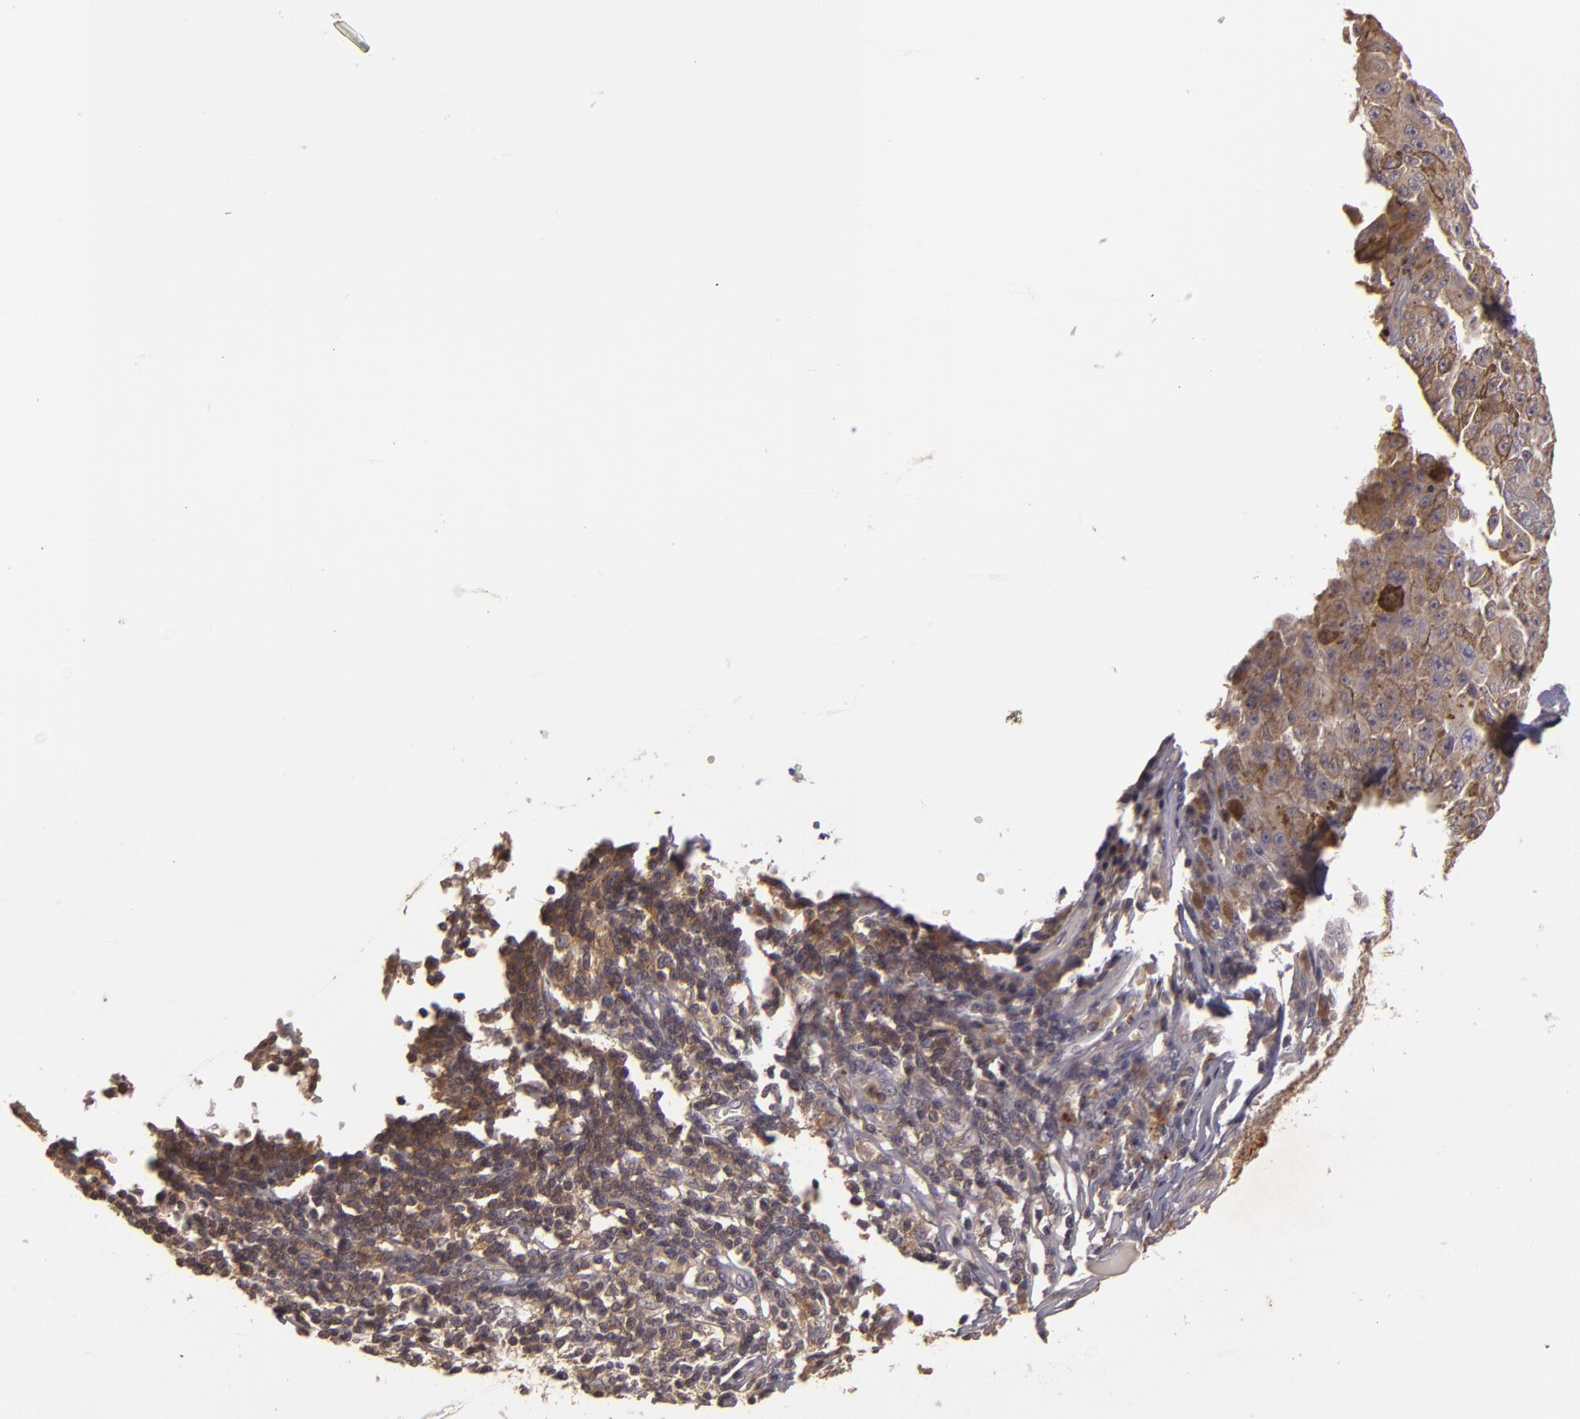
{"staining": {"intensity": "moderate", "quantity": ">75%", "location": "cytoplasmic/membranous"}, "tissue": "melanoma", "cell_type": "Tumor cells", "image_type": "cancer", "snomed": [{"axis": "morphology", "description": "Malignant melanoma, NOS"}, {"axis": "topography", "description": "Skin"}], "caption": "Immunohistochemical staining of malignant melanoma exhibits moderate cytoplasmic/membranous protein positivity in approximately >75% of tumor cells. Ihc stains the protein in brown and the nuclei are stained blue.", "gene": "HRAS", "patient": {"sex": "male", "age": 64}}